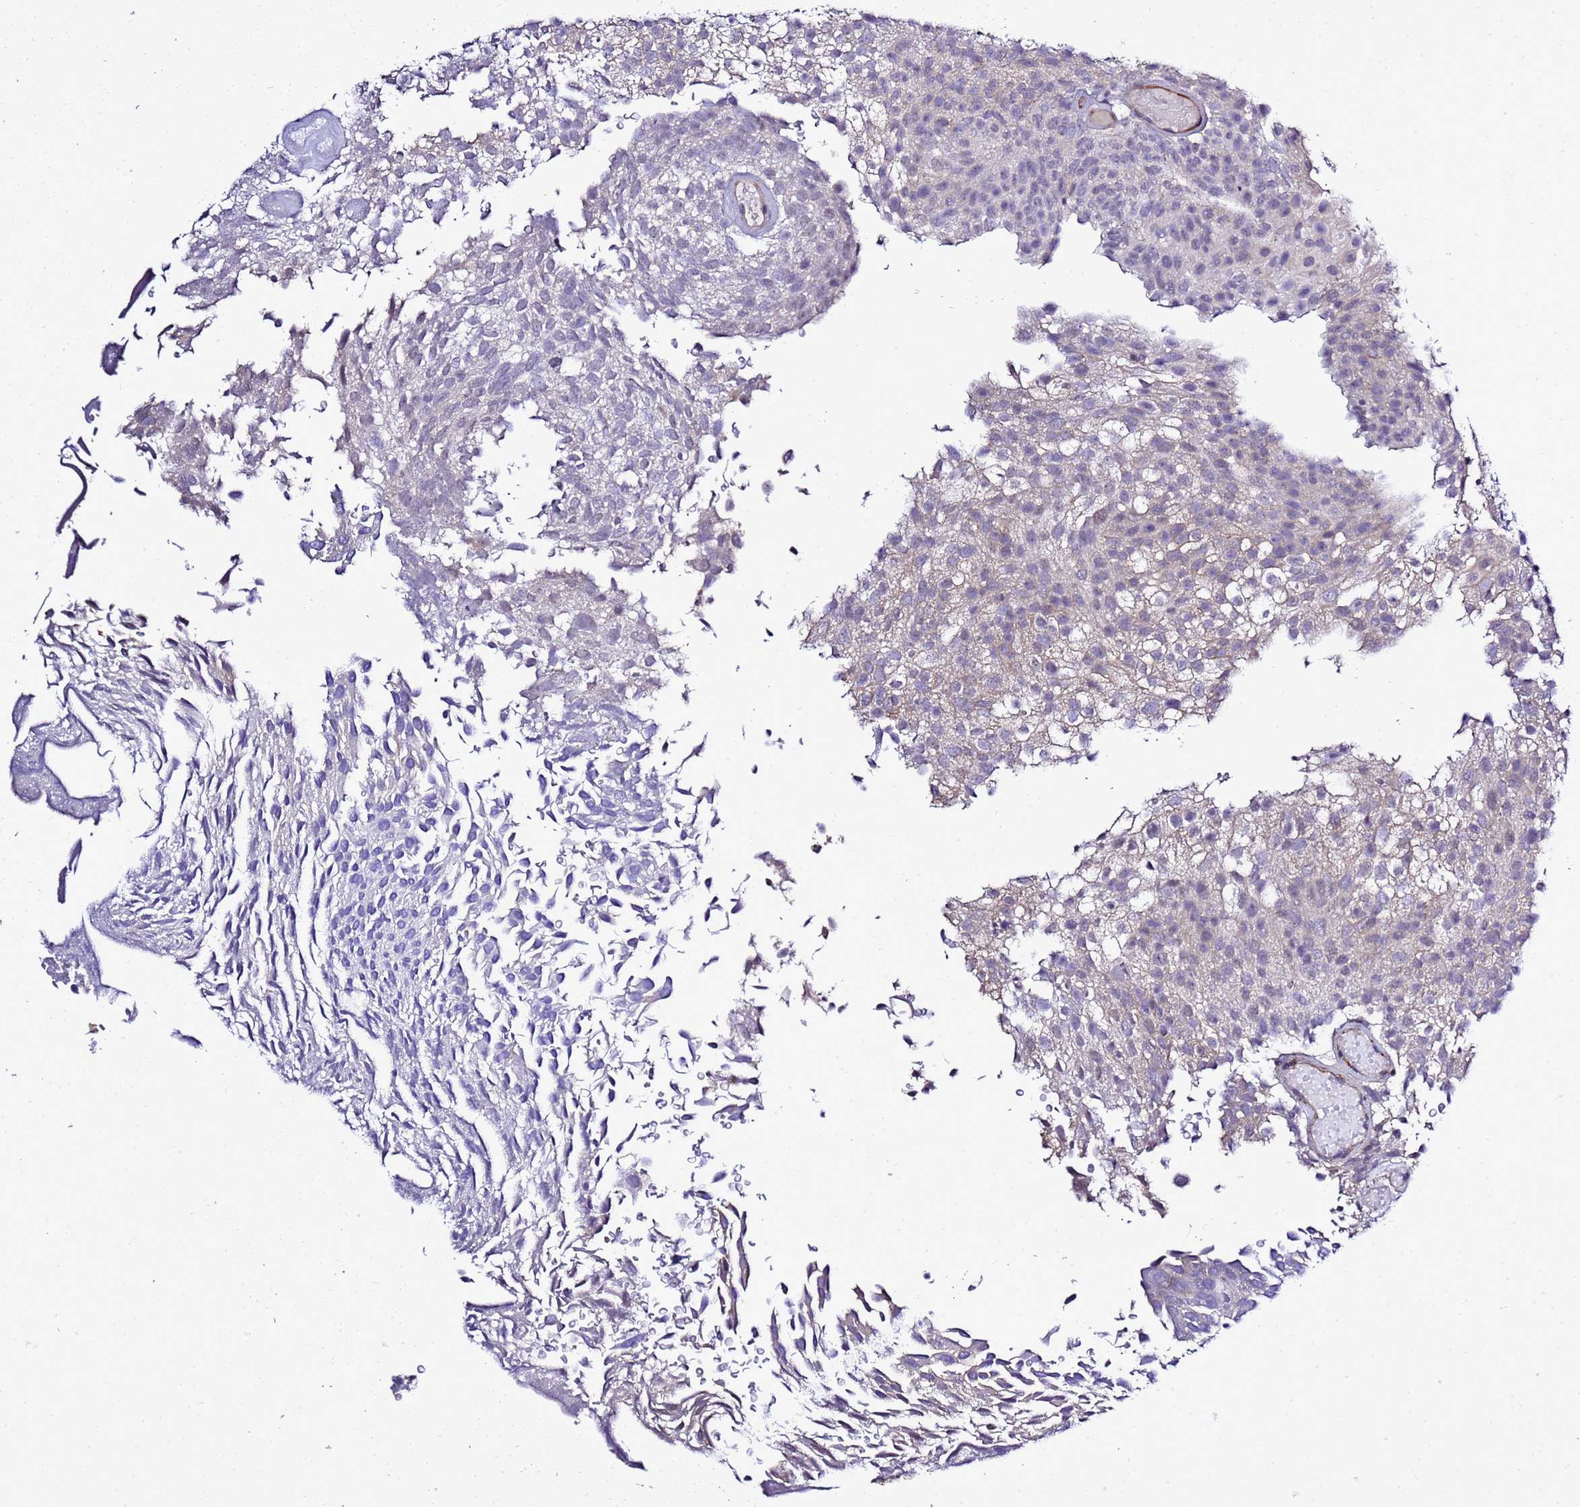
{"staining": {"intensity": "negative", "quantity": "none", "location": "none"}, "tissue": "urothelial cancer", "cell_type": "Tumor cells", "image_type": "cancer", "snomed": [{"axis": "morphology", "description": "Urothelial carcinoma, Low grade"}, {"axis": "topography", "description": "Urinary bladder"}], "caption": "Urothelial cancer was stained to show a protein in brown. There is no significant expression in tumor cells. The staining is performed using DAB (3,3'-diaminobenzidine) brown chromogen with nuclei counter-stained in using hematoxylin.", "gene": "GZF1", "patient": {"sex": "male", "age": 78}}